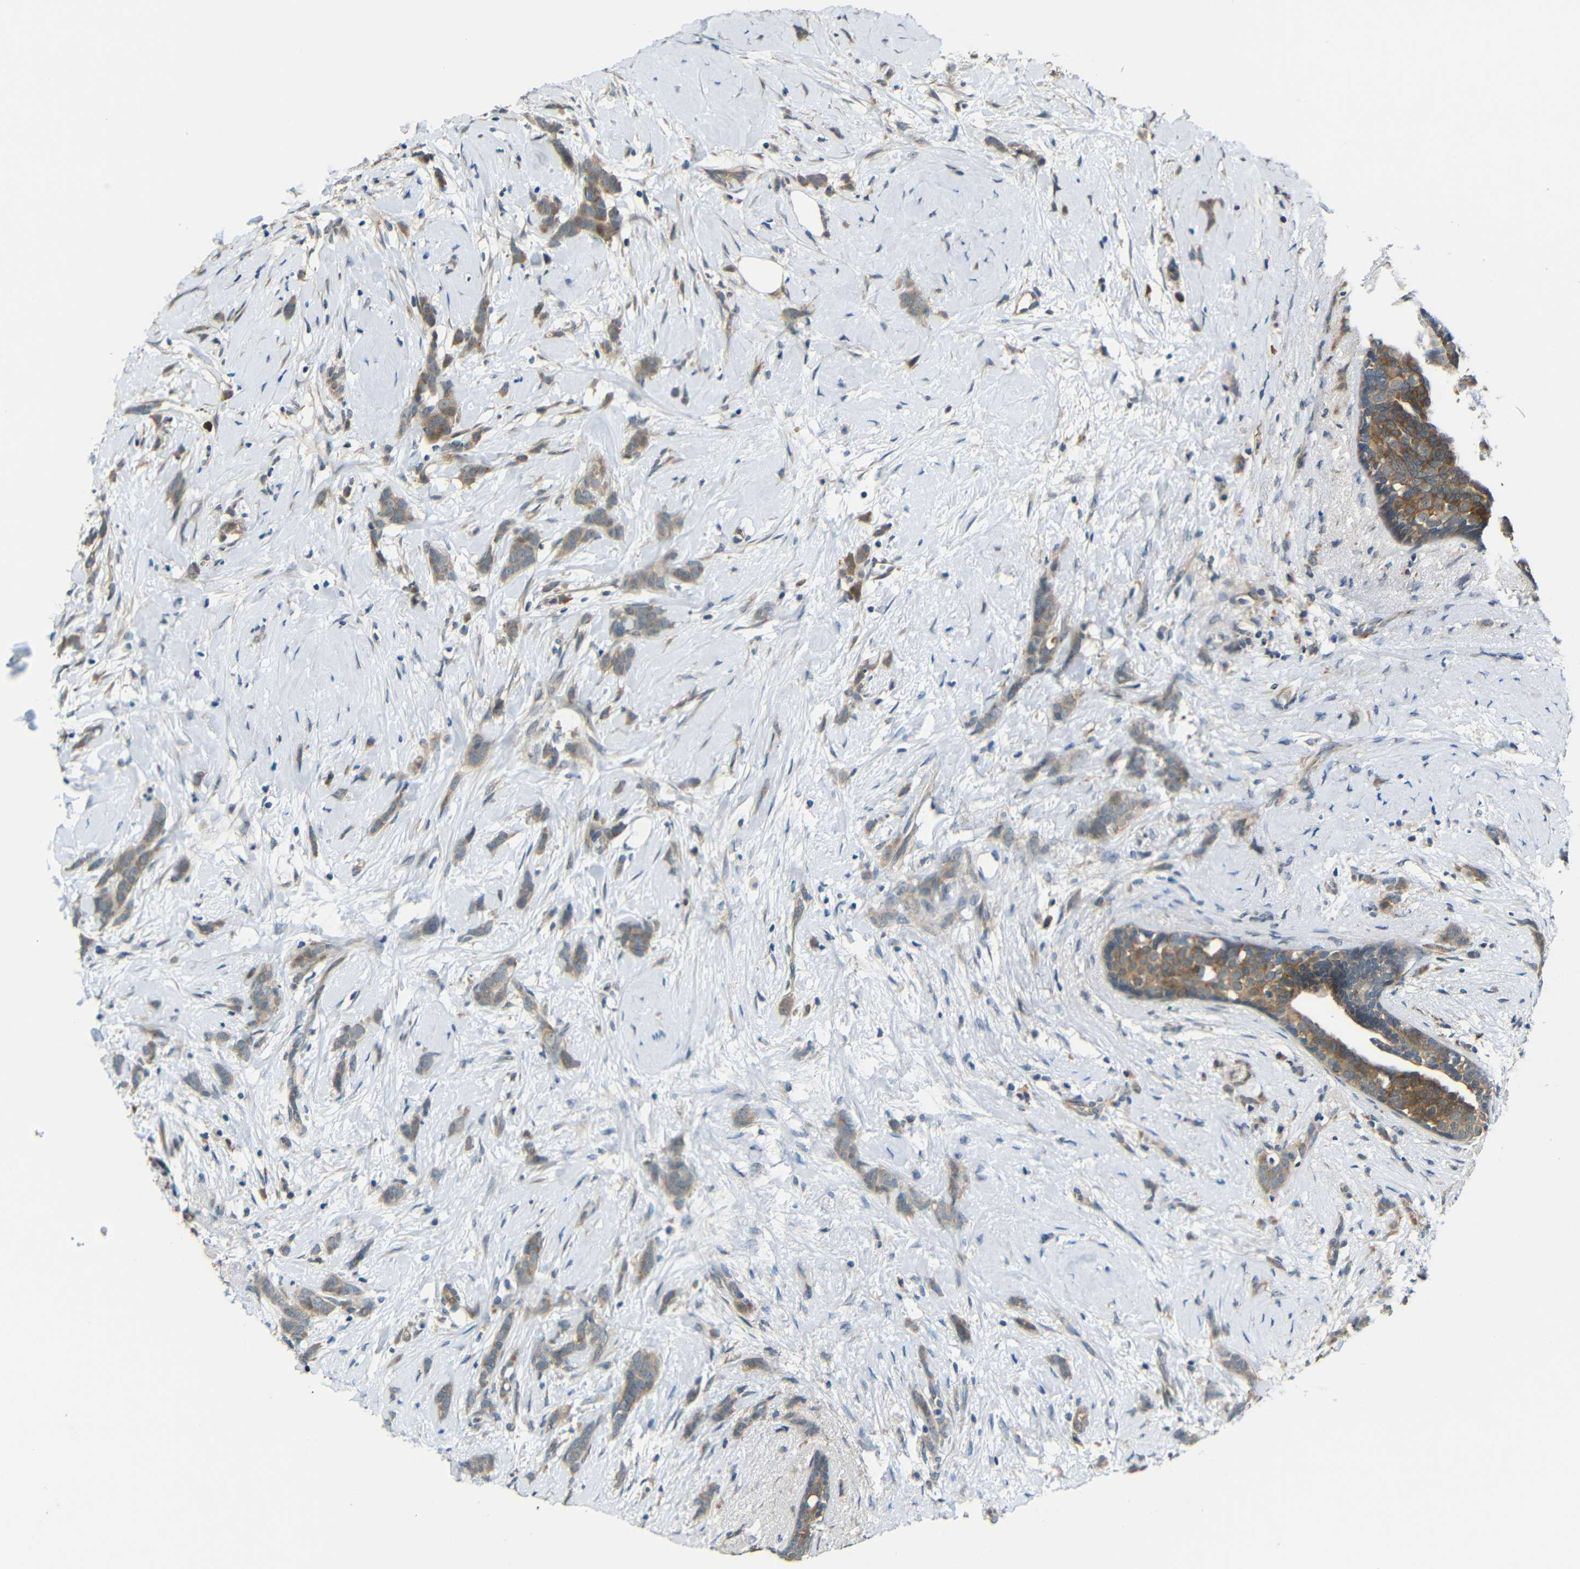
{"staining": {"intensity": "moderate", "quantity": ">75%", "location": "cytoplasmic/membranous"}, "tissue": "breast cancer", "cell_type": "Tumor cells", "image_type": "cancer", "snomed": [{"axis": "morphology", "description": "Lobular carcinoma, in situ"}, {"axis": "morphology", "description": "Lobular carcinoma"}, {"axis": "topography", "description": "Breast"}], "caption": "Breast cancer stained with DAB (3,3'-diaminobenzidine) immunohistochemistry (IHC) shows medium levels of moderate cytoplasmic/membranous expression in approximately >75% of tumor cells. (DAB = brown stain, brightfield microscopy at high magnification).", "gene": "FNDC3A", "patient": {"sex": "female", "age": 41}}